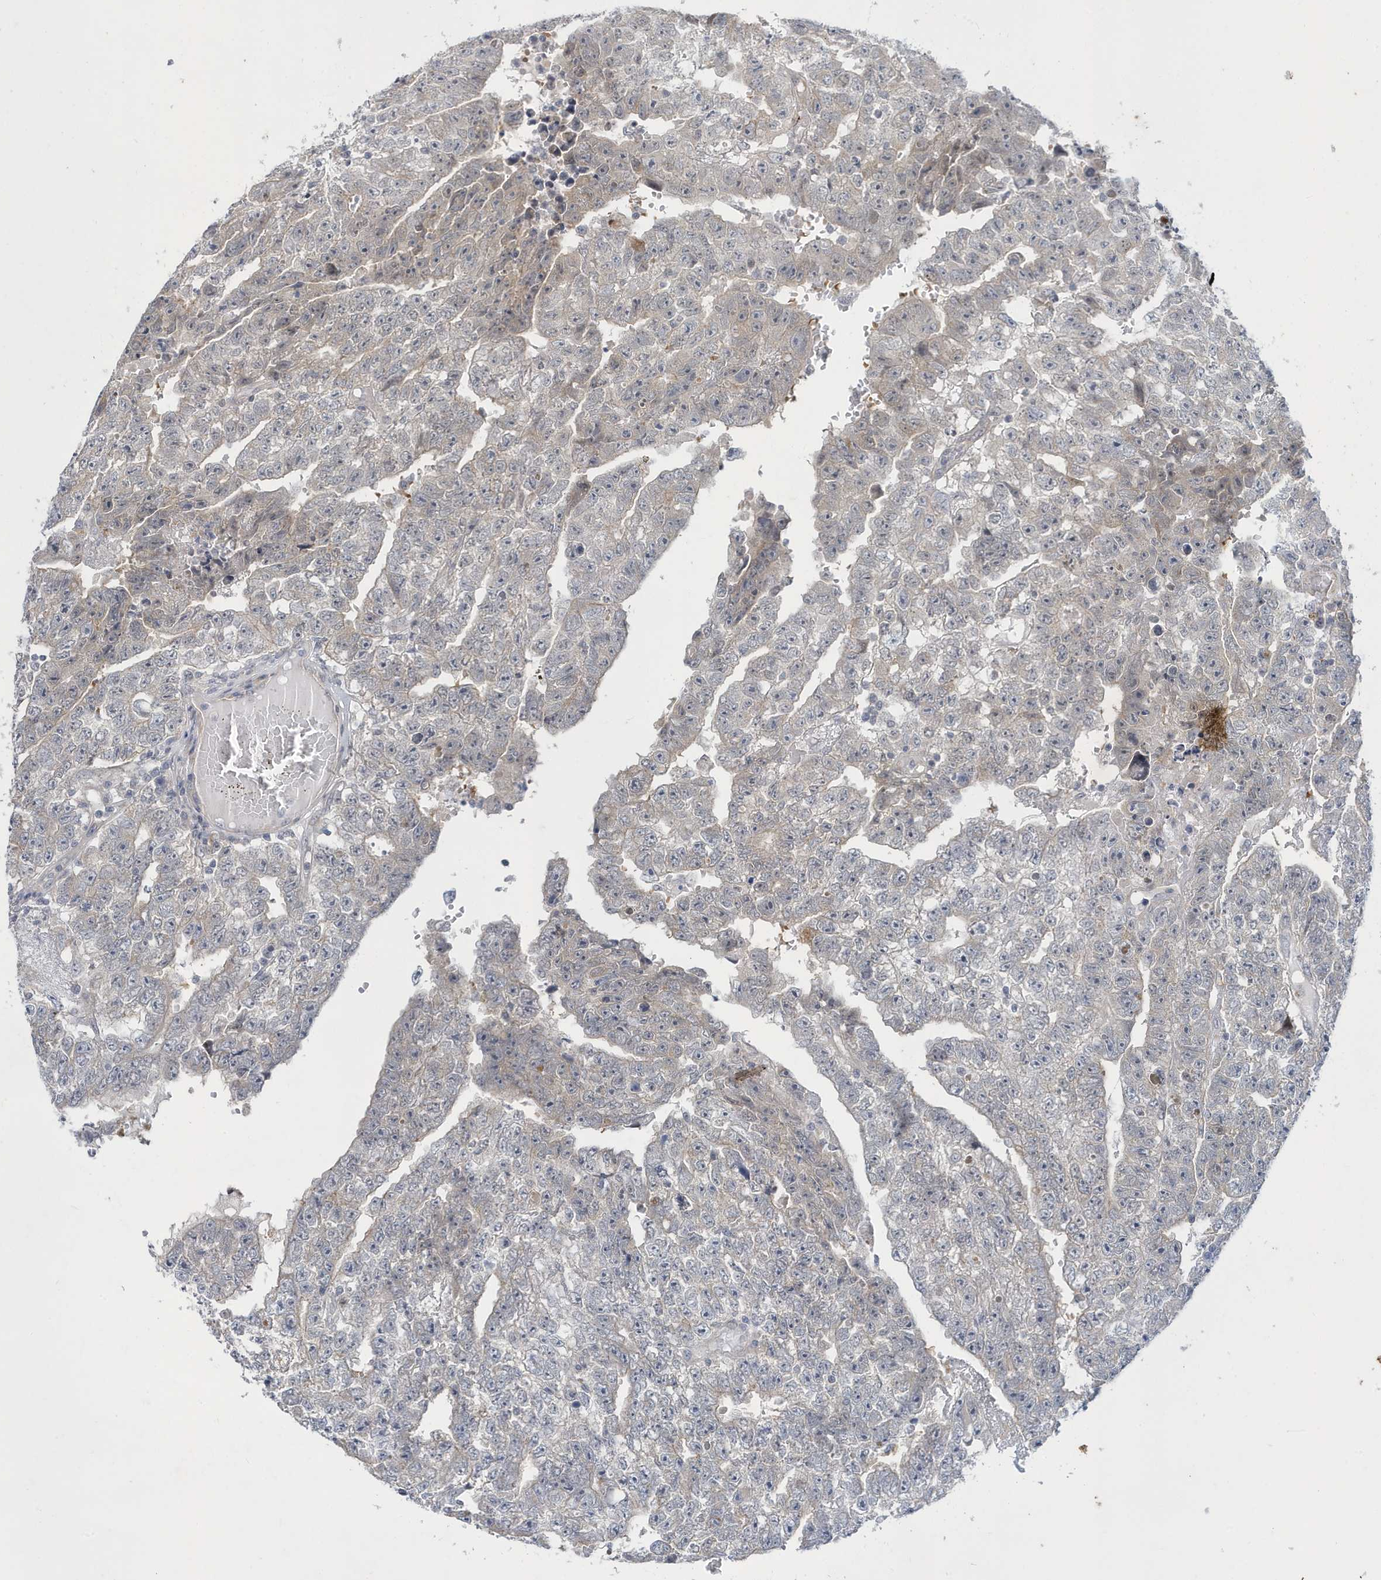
{"staining": {"intensity": "negative", "quantity": "none", "location": "none"}, "tissue": "testis cancer", "cell_type": "Tumor cells", "image_type": "cancer", "snomed": [{"axis": "morphology", "description": "Carcinoma, Embryonal, NOS"}, {"axis": "topography", "description": "Testis"}], "caption": "IHC histopathology image of human embryonal carcinoma (testis) stained for a protein (brown), which displays no expression in tumor cells. (Immunohistochemistry, brightfield microscopy, high magnification).", "gene": "ZNF654", "patient": {"sex": "male", "age": 25}}